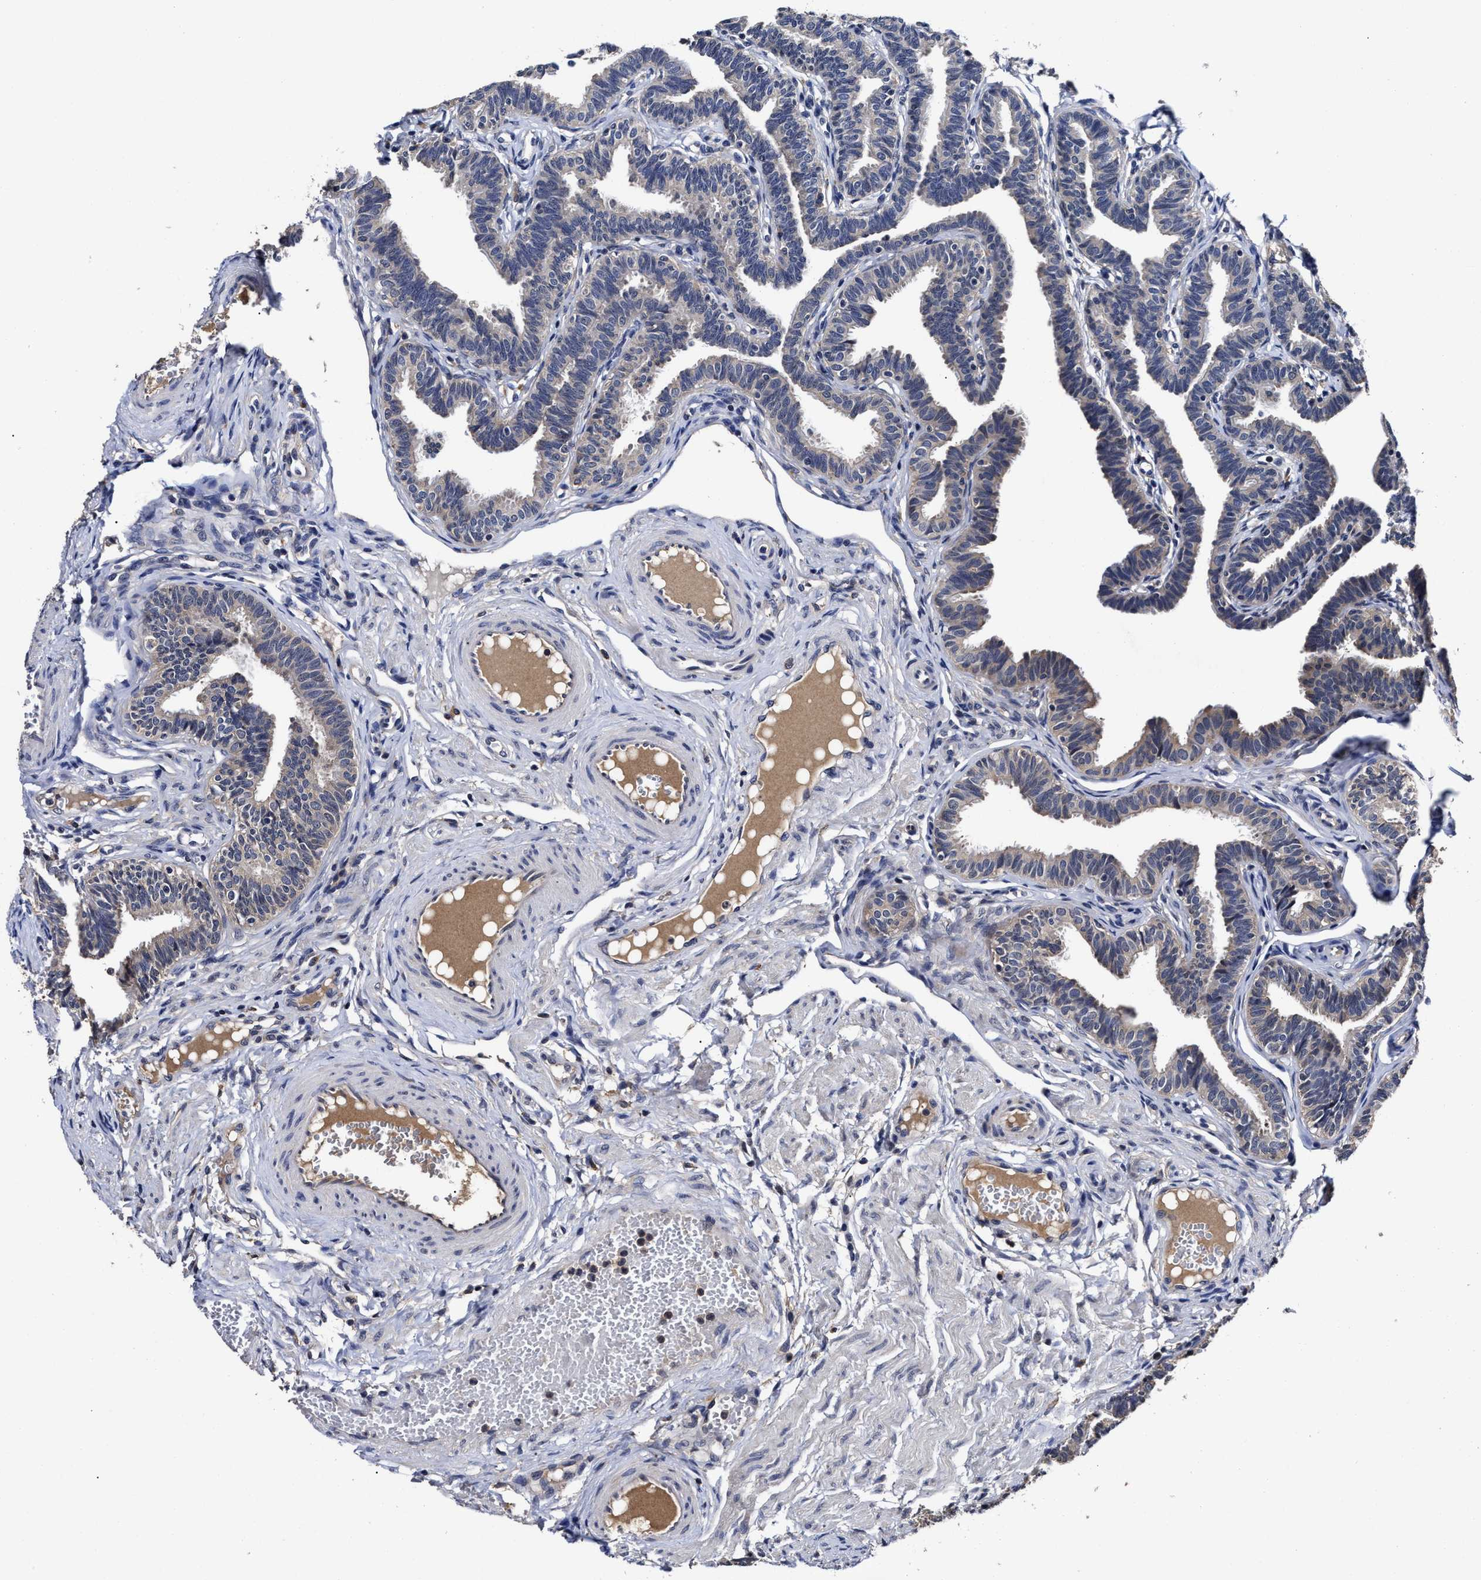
{"staining": {"intensity": "weak", "quantity": "<25%", "location": "cytoplasmic/membranous"}, "tissue": "fallopian tube", "cell_type": "Glandular cells", "image_type": "normal", "snomed": [{"axis": "morphology", "description": "Normal tissue, NOS"}, {"axis": "topography", "description": "Fallopian tube"}, {"axis": "topography", "description": "Ovary"}], "caption": "Immunohistochemistry of benign fallopian tube demonstrates no staining in glandular cells. (Brightfield microscopy of DAB (3,3'-diaminobenzidine) IHC at high magnification).", "gene": "SOCS5", "patient": {"sex": "female", "age": 23}}